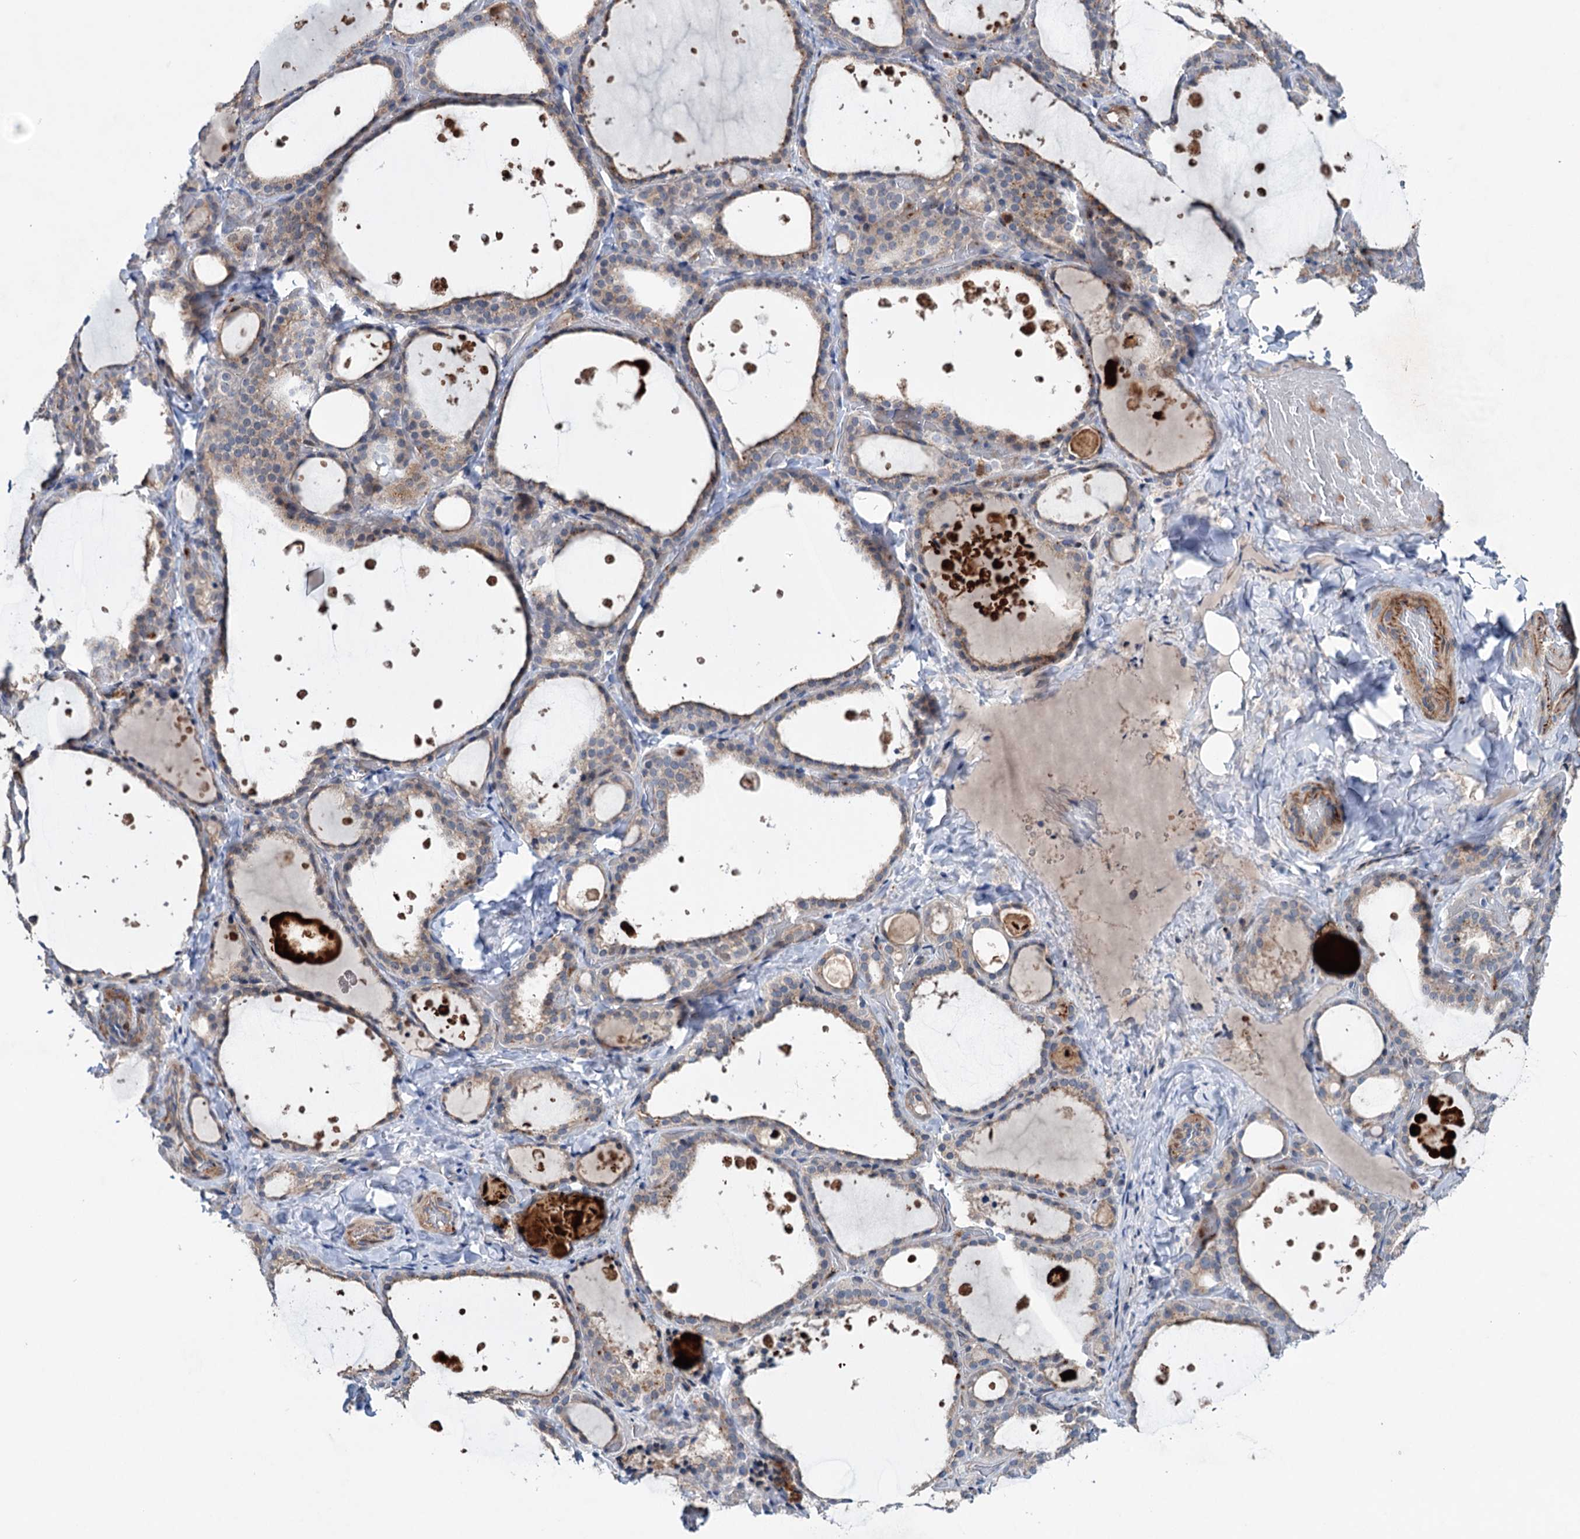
{"staining": {"intensity": "weak", "quantity": "25%-75%", "location": "cytoplasmic/membranous"}, "tissue": "thyroid gland", "cell_type": "Glandular cells", "image_type": "normal", "snomed": [{"axis": "morphology", "description": "Normal tissue, NOS"}, {"axis": "topography", "description": "Thyroid gland"}], "caption": "Benign thyroid gland was stained to show a protein in brown. There is low levels of weak cytoplasmic/membranous positivity in approximately 25%-75% of glandular cells. The staining was performed using DAB (3,3'-diaminobenzidine), with brown indicating positive protein expression. Nuclei are stained blue with hematoxylin.", "gene": "NCAPD2", "patient": {"sex": "female", "age": 44}}